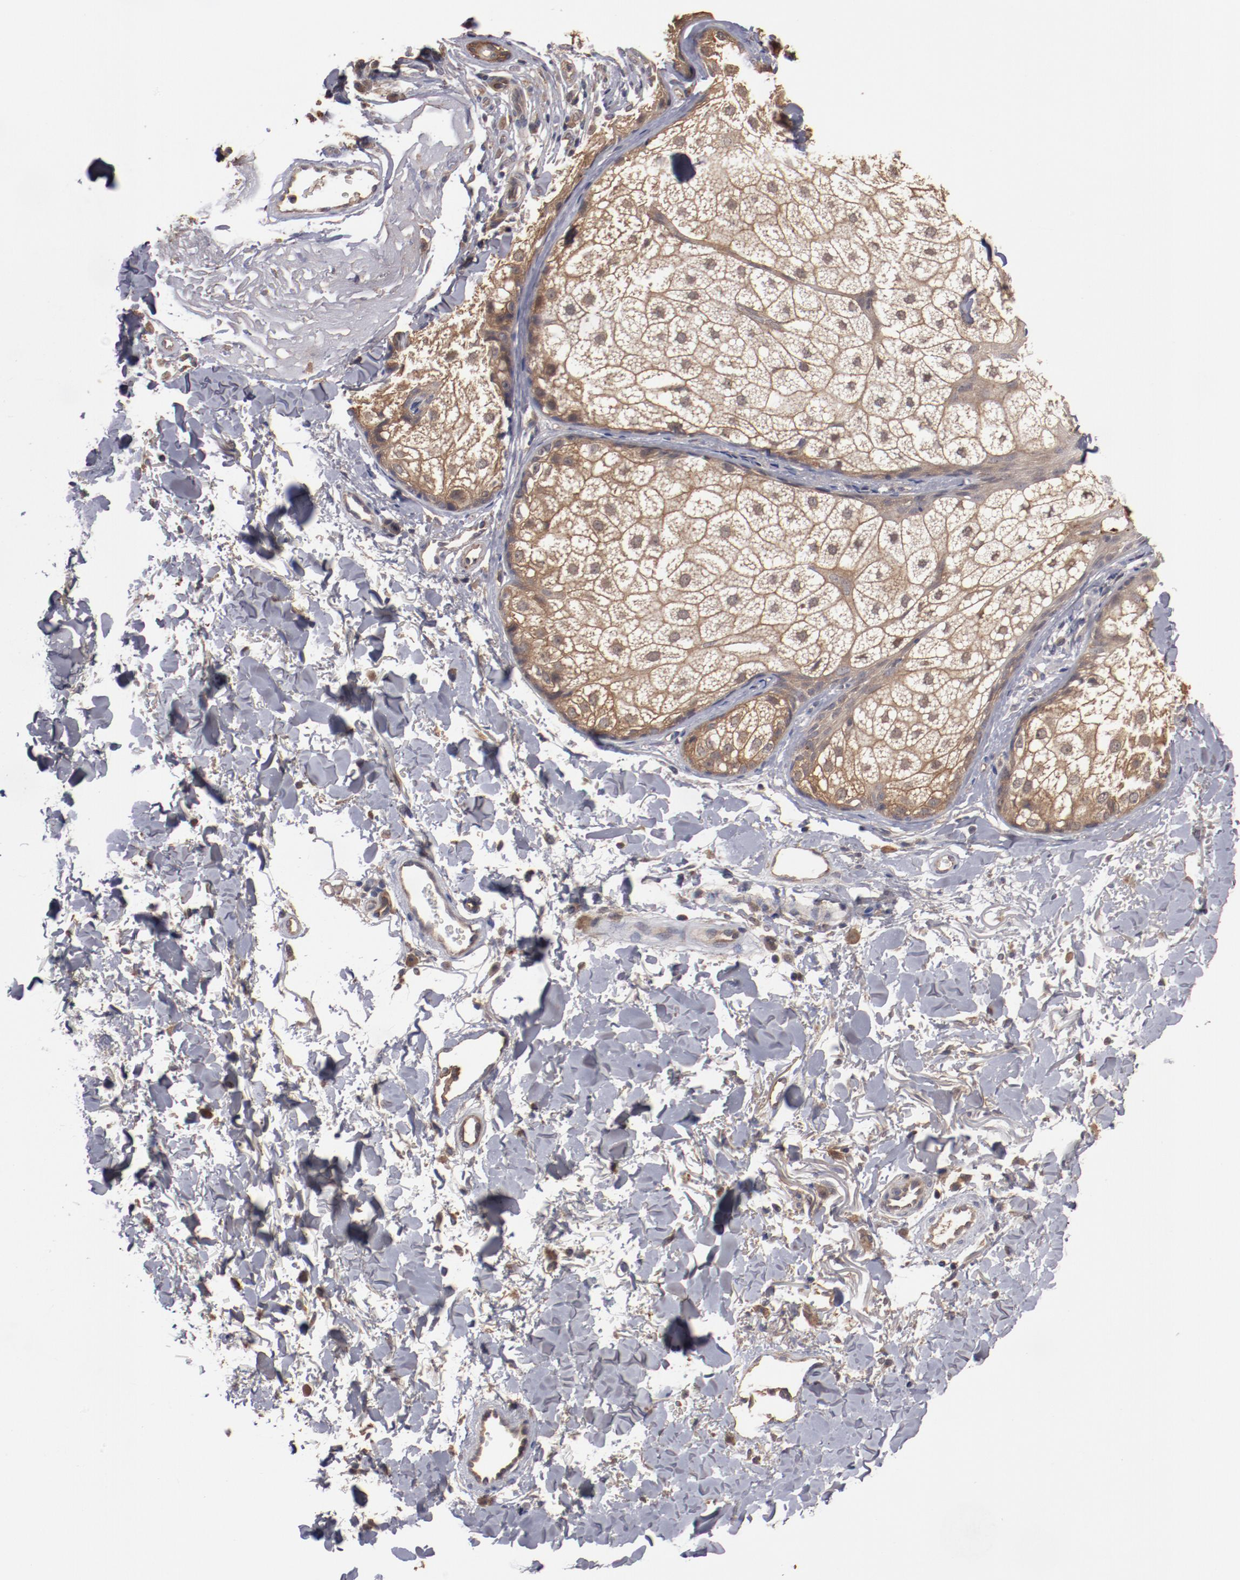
{"staining": {"intensity": "moderate", "quantity": ">75%", "location": "cytoplasmic/membranous"}, "tissue": "skin cancer", "cell_type": "Tumor cells", "image_type": "cancer", "snomed": [{"axis": "morphology", "description": "Basal cell carcinoma"}, {"axis": "topography", "description": "Skin"}], "caption": "Skin basal cell carcinoma stained with a protein marker reveals moderate staining in tumor cells.", "gene": "DNAAF2", "patient": {"sex": "male", "age": 74}}